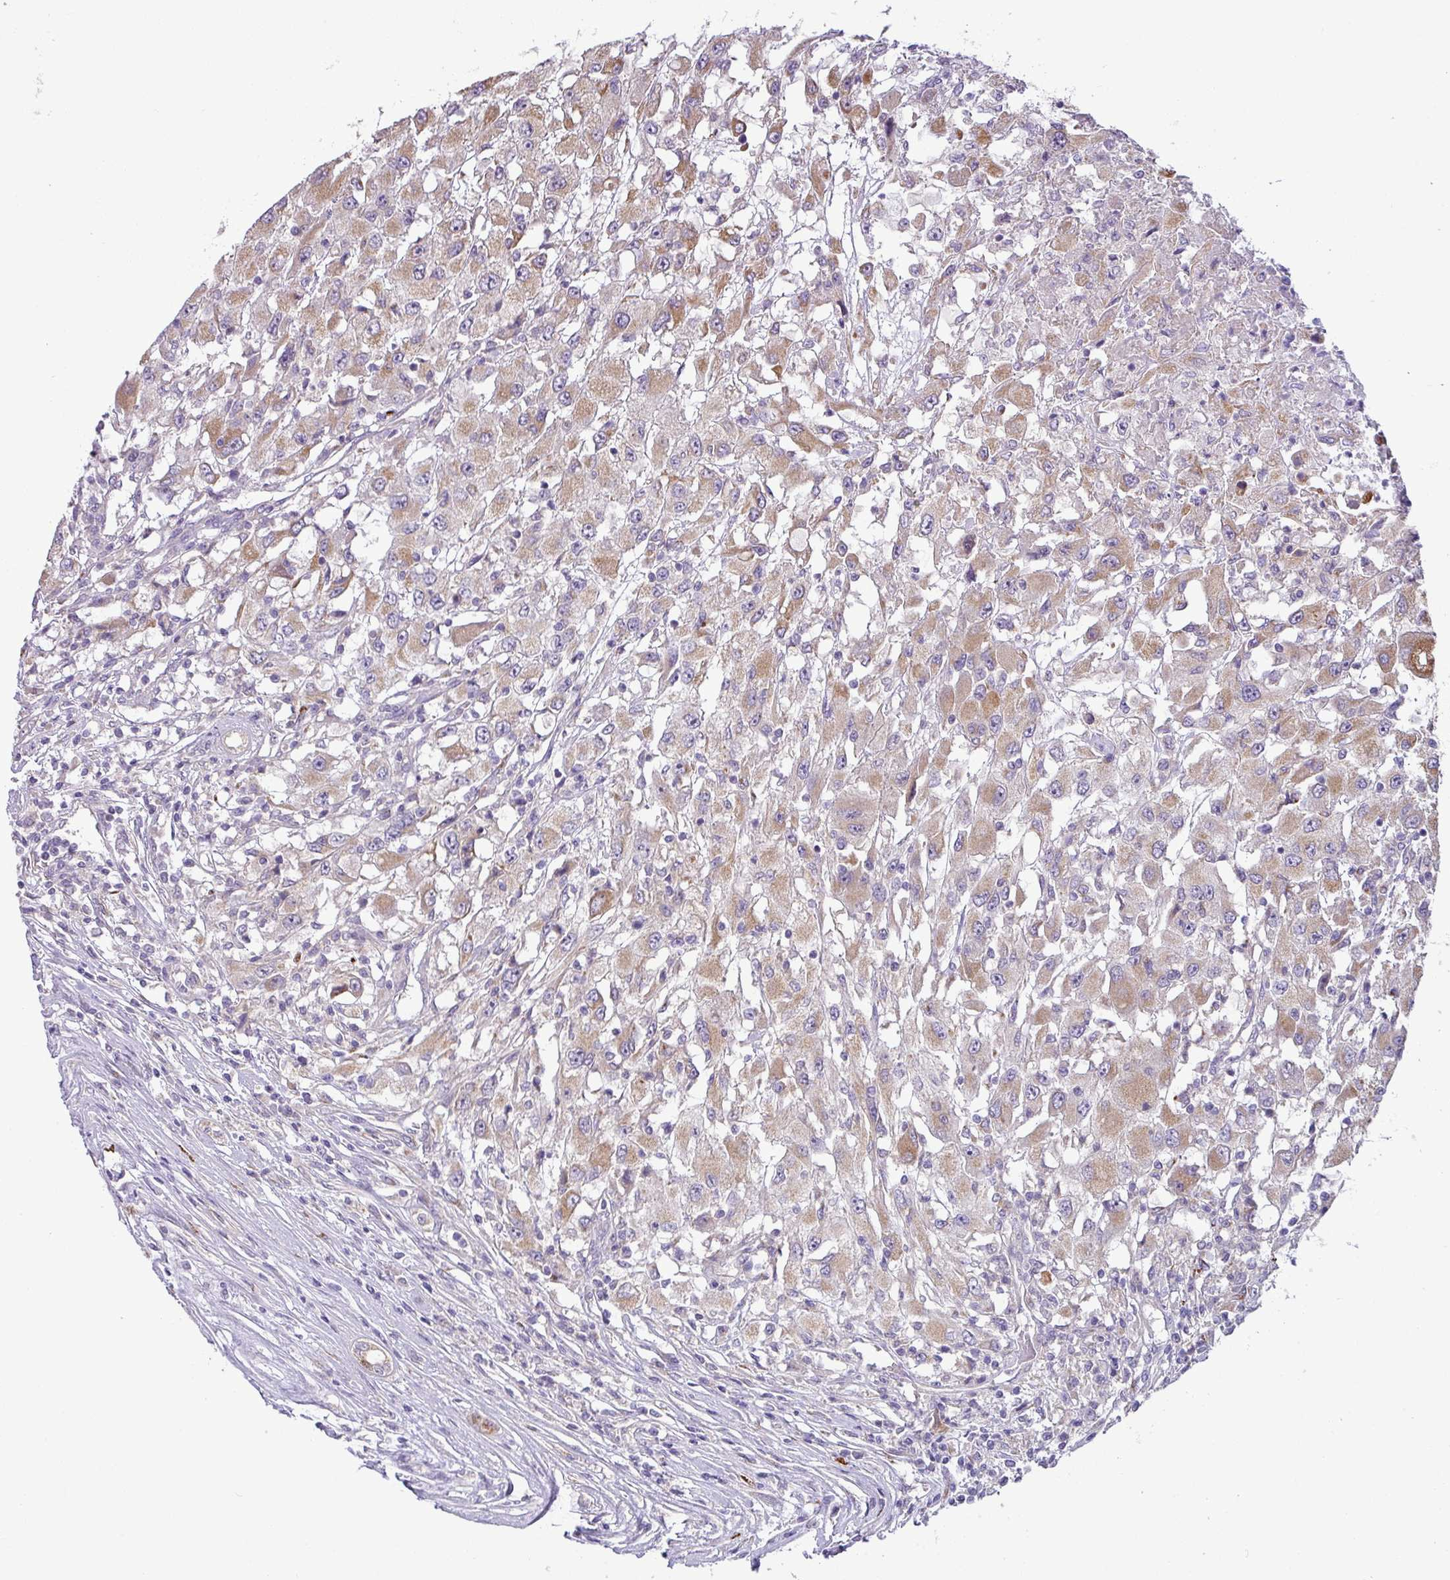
{"staining": {"intensity": "moderate", "quantity": "25%-75%", "location": "cytoplasmic/membranous"}, "tissue": "renal cancer", "cell_type": "Tumor cells", "image_type": "cancer", "snomed": [{"axis": "morphology", "description": "Adenocarcinoma, NOS"}, {"axis": "topography", "description": "Kidney"}], "caption": "Renal cancer (adenocarcinoma) tissue exhibits moderate cytoplasmic/membranous expression in about 25%-75% of tumor cells Immunohistochemistry stains the protein of interest in brown and the nuclei are stained blue.", "gene": "GALNT12", "patient": {"sex": "female", "age": 67}}